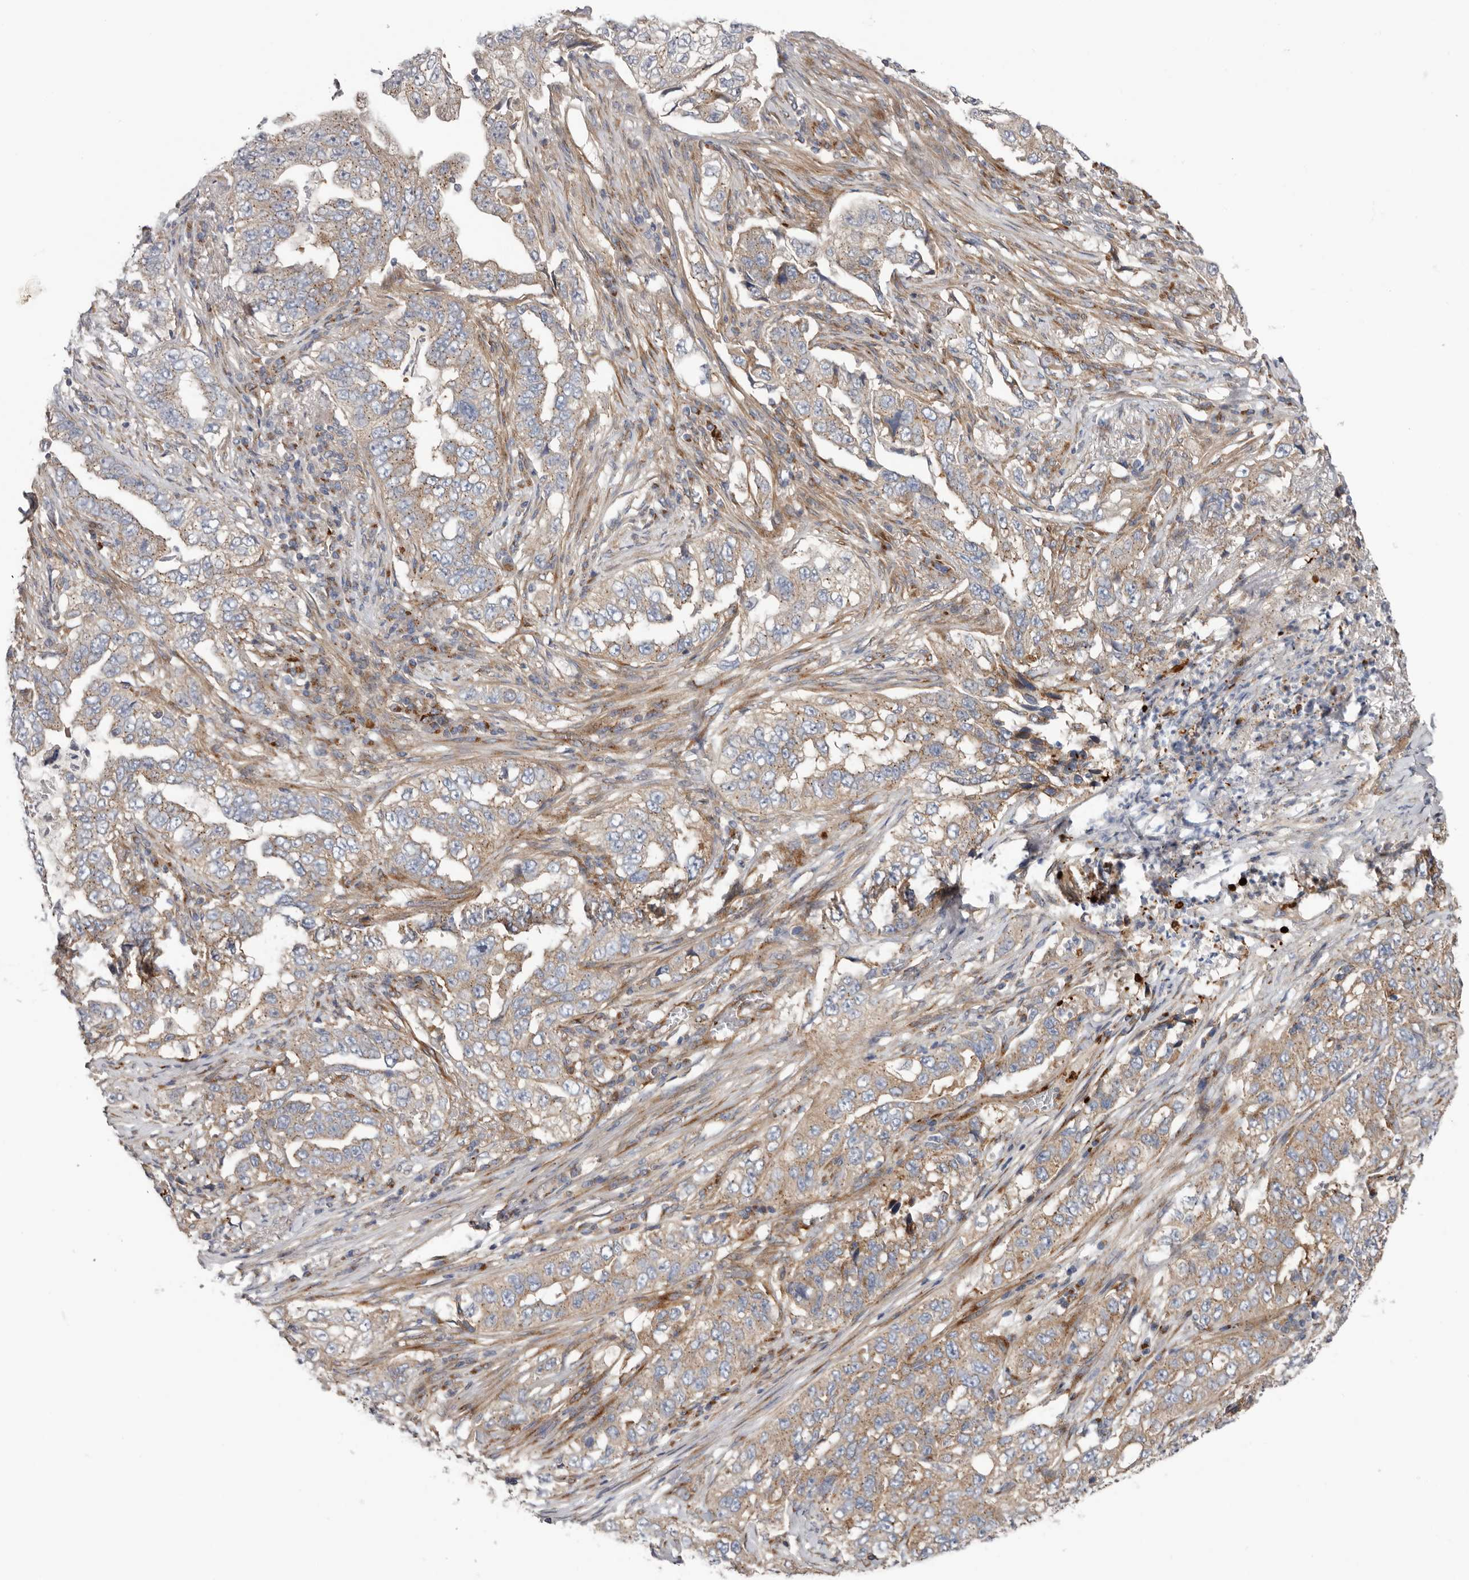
{"staining": {"intensity": "moderate", "quantity": "25%-75%", "location": "cytoplasmic/membranous"}, "tissue": "lung cancer", "cell_type": "Tumor cells", "image_type": "cancer", "snomed": [{"axis": "morphology", "description": "Adenocarcinoma, NOS"}, {"axis": "topography", "description": "Lung"}], "caption": "Immunohistochemical staining of lung cancer demonstrates medium levels of moderate cytoplasmic/membranous protein staining in approximately 25%-75% of tumor cells.", "gene": "LUZP1", "patient": {"sex": "female", "age": 51}}